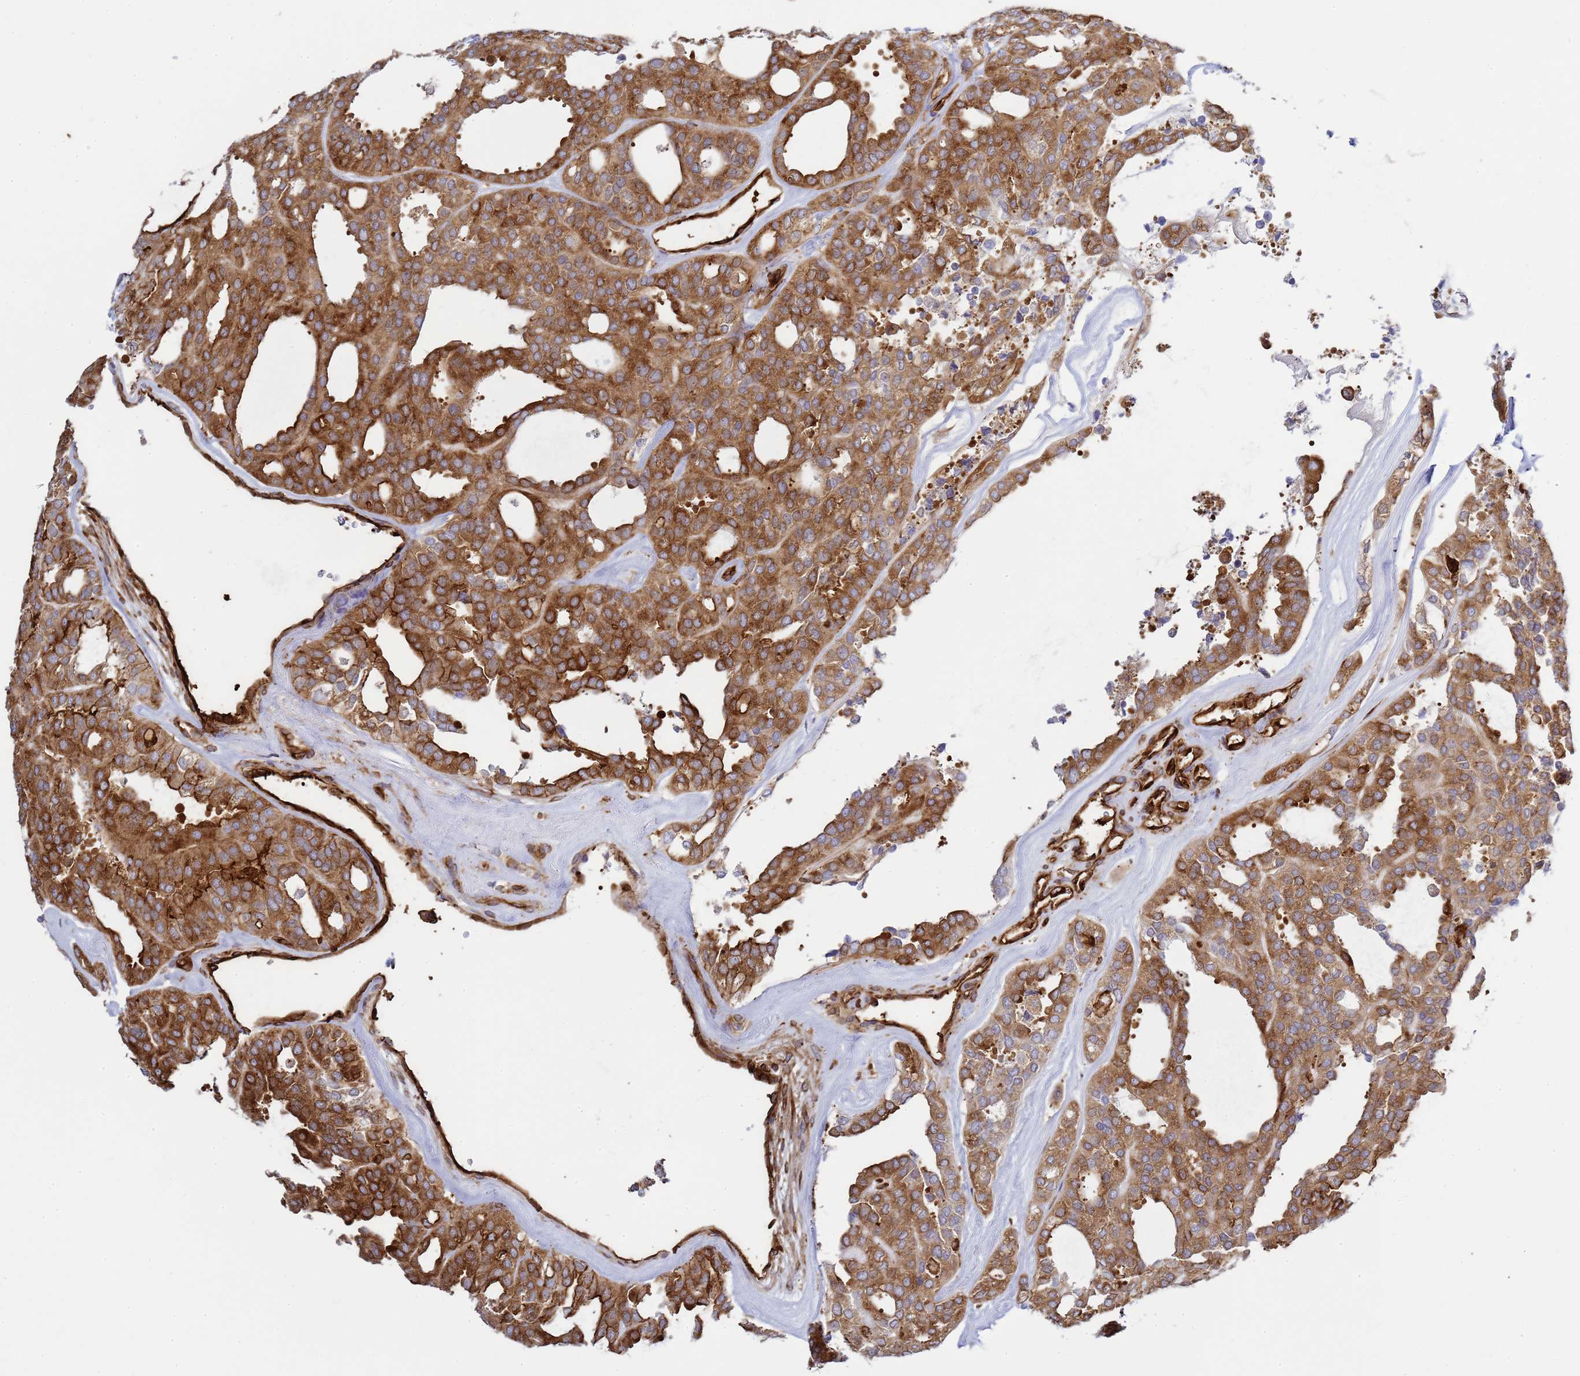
{"staining": {"intensity": "moderate", "quantity": ">75%", "location": "cytoplasmic/membranous"}, "tissue": "thyroid cancer", "cell_type": "Tumor cells", "image_type": "cancer", "snomed": [{"axis": "morphology", "description": "Follicular adenoma carcinoma, NOS"}, {"axis": "topography", "description": "Thyroid gland"}], "caption": "Follicular adenoma carcinoma (thyroid) tissue demonstrates moderate cytoplasmic/membranous expression in approximately >75% of tumor cells The protein of interest is shown in brown color, while the nuclei are stained blue.", "gene": "ZBTB8OS", "patient": {"sex": "male", "age": 75}}